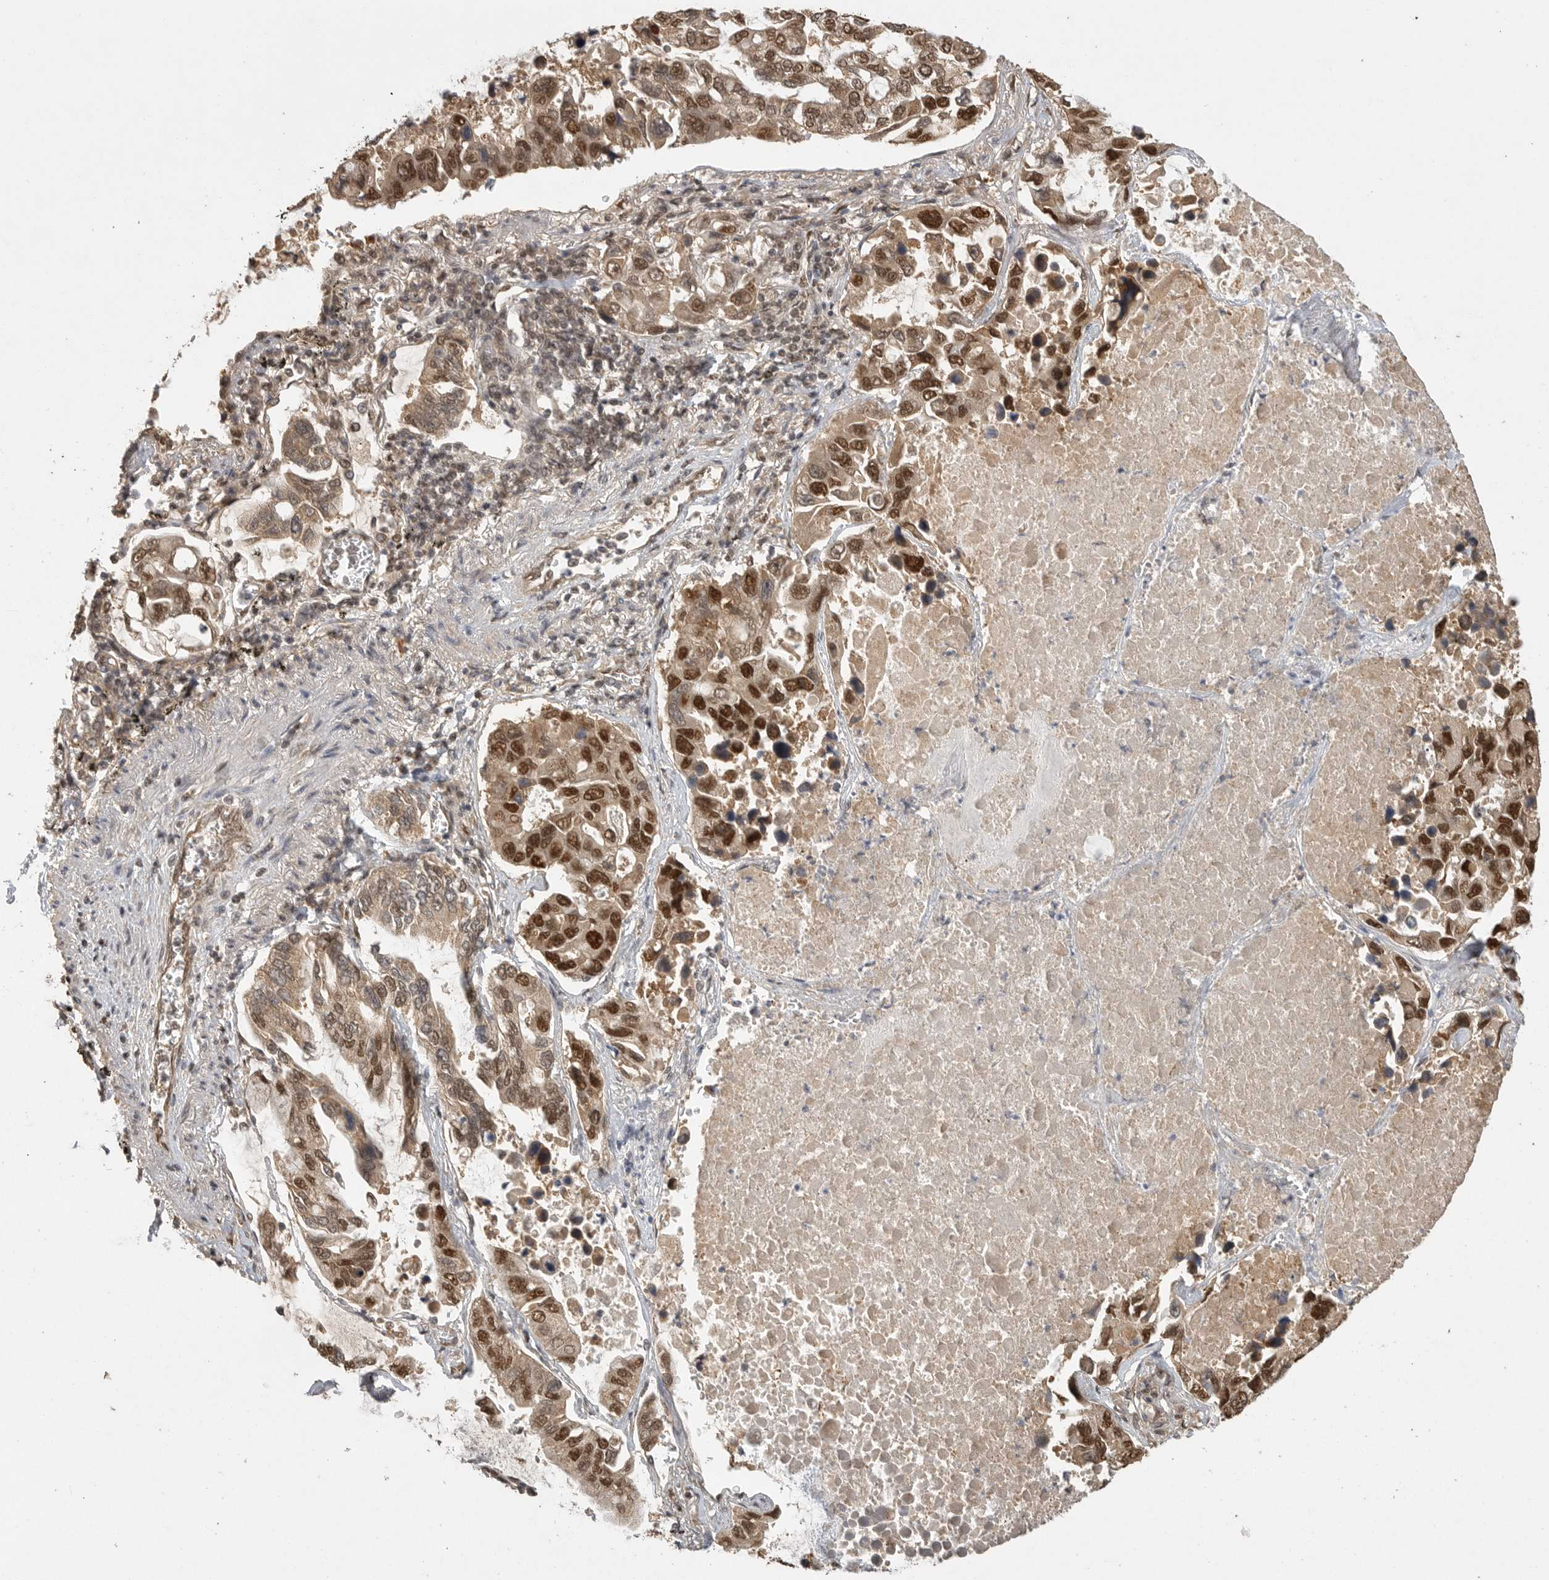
{"staining": {"intensity": "strong", "quantity": ">75%", "location": "cytoplasmic/membranous,nuclear"}, "tissue": "lung cancer", "cell_type": "Tumor cells", "image_type": "cancer", "snomed": [{"axis": "morphology", "description": "Adenocarcinoma, NOS"}, {"axis": "topography", "description": "Lung"}], "caption": "DAB immunohistochemical staining of human lung cancer (adenocarcinoma) demonstrates strong cytoplasmic/membranous and nuclear protein positivity in approximately >75% of tumor cells. The protein of interest is stained brown, and the nuclei are stained in blue (DAB IHC with brightfield microscopy, high magnification).", "gene": "DFFA", "patient": {"sex": "male", "age": 64}}